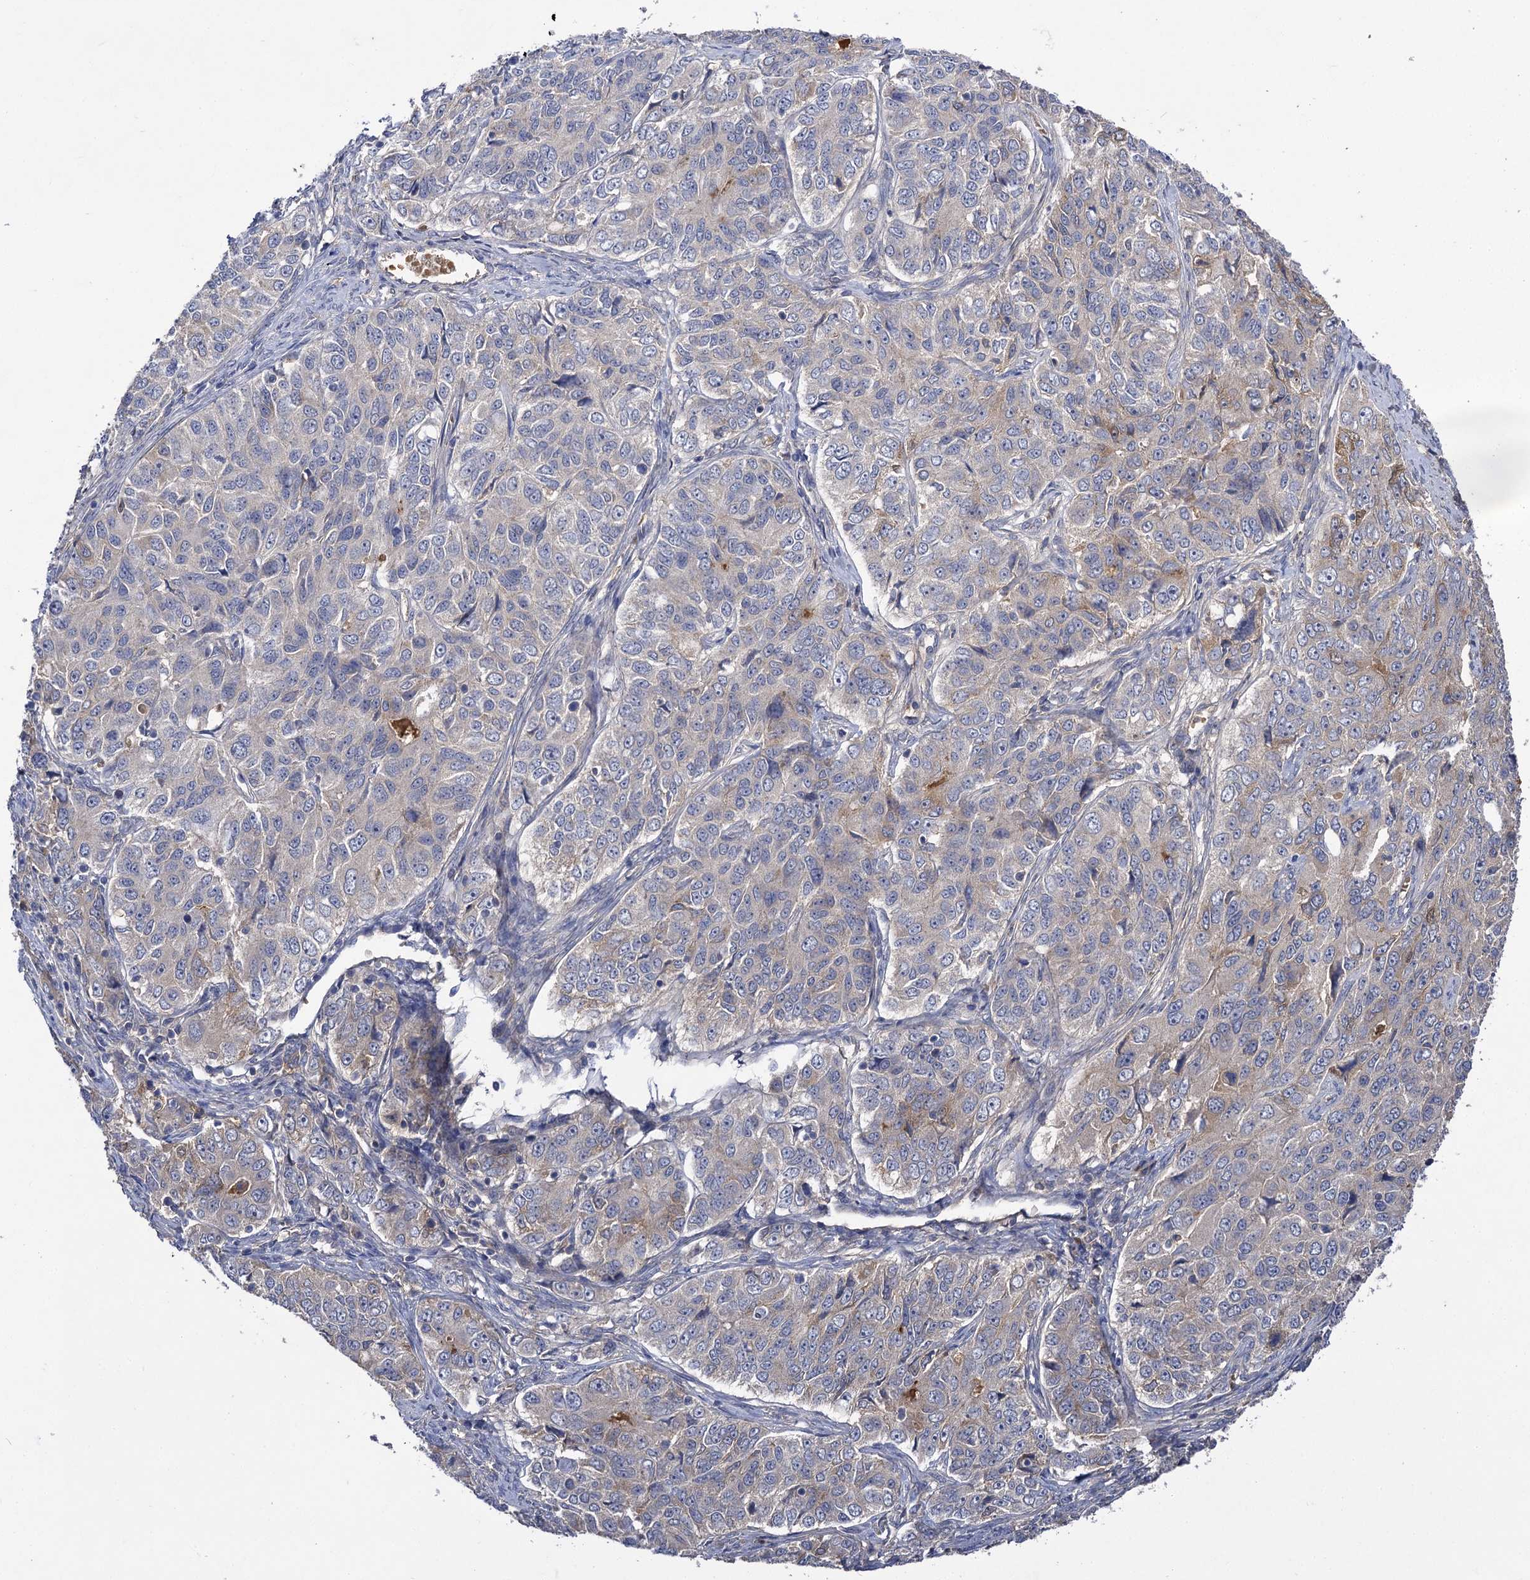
{"staining": {"intensity": "negative", "quantity": "none", "location": "none"}, "tissue": "ovarian cancer", "cell_type": "Tumor cells", "image_type": "cancer", "snomed": [{"axis": "morphology", "description": "Carcinoma, endometroid"}, {"axis": "topography", "description": "Ovary"}], "caption": "Tumor cells show no significant protein expression in ovarian endometroid carcinoma.", "gene": "USP50", "patient": {"sex": "female", "age": 51}}